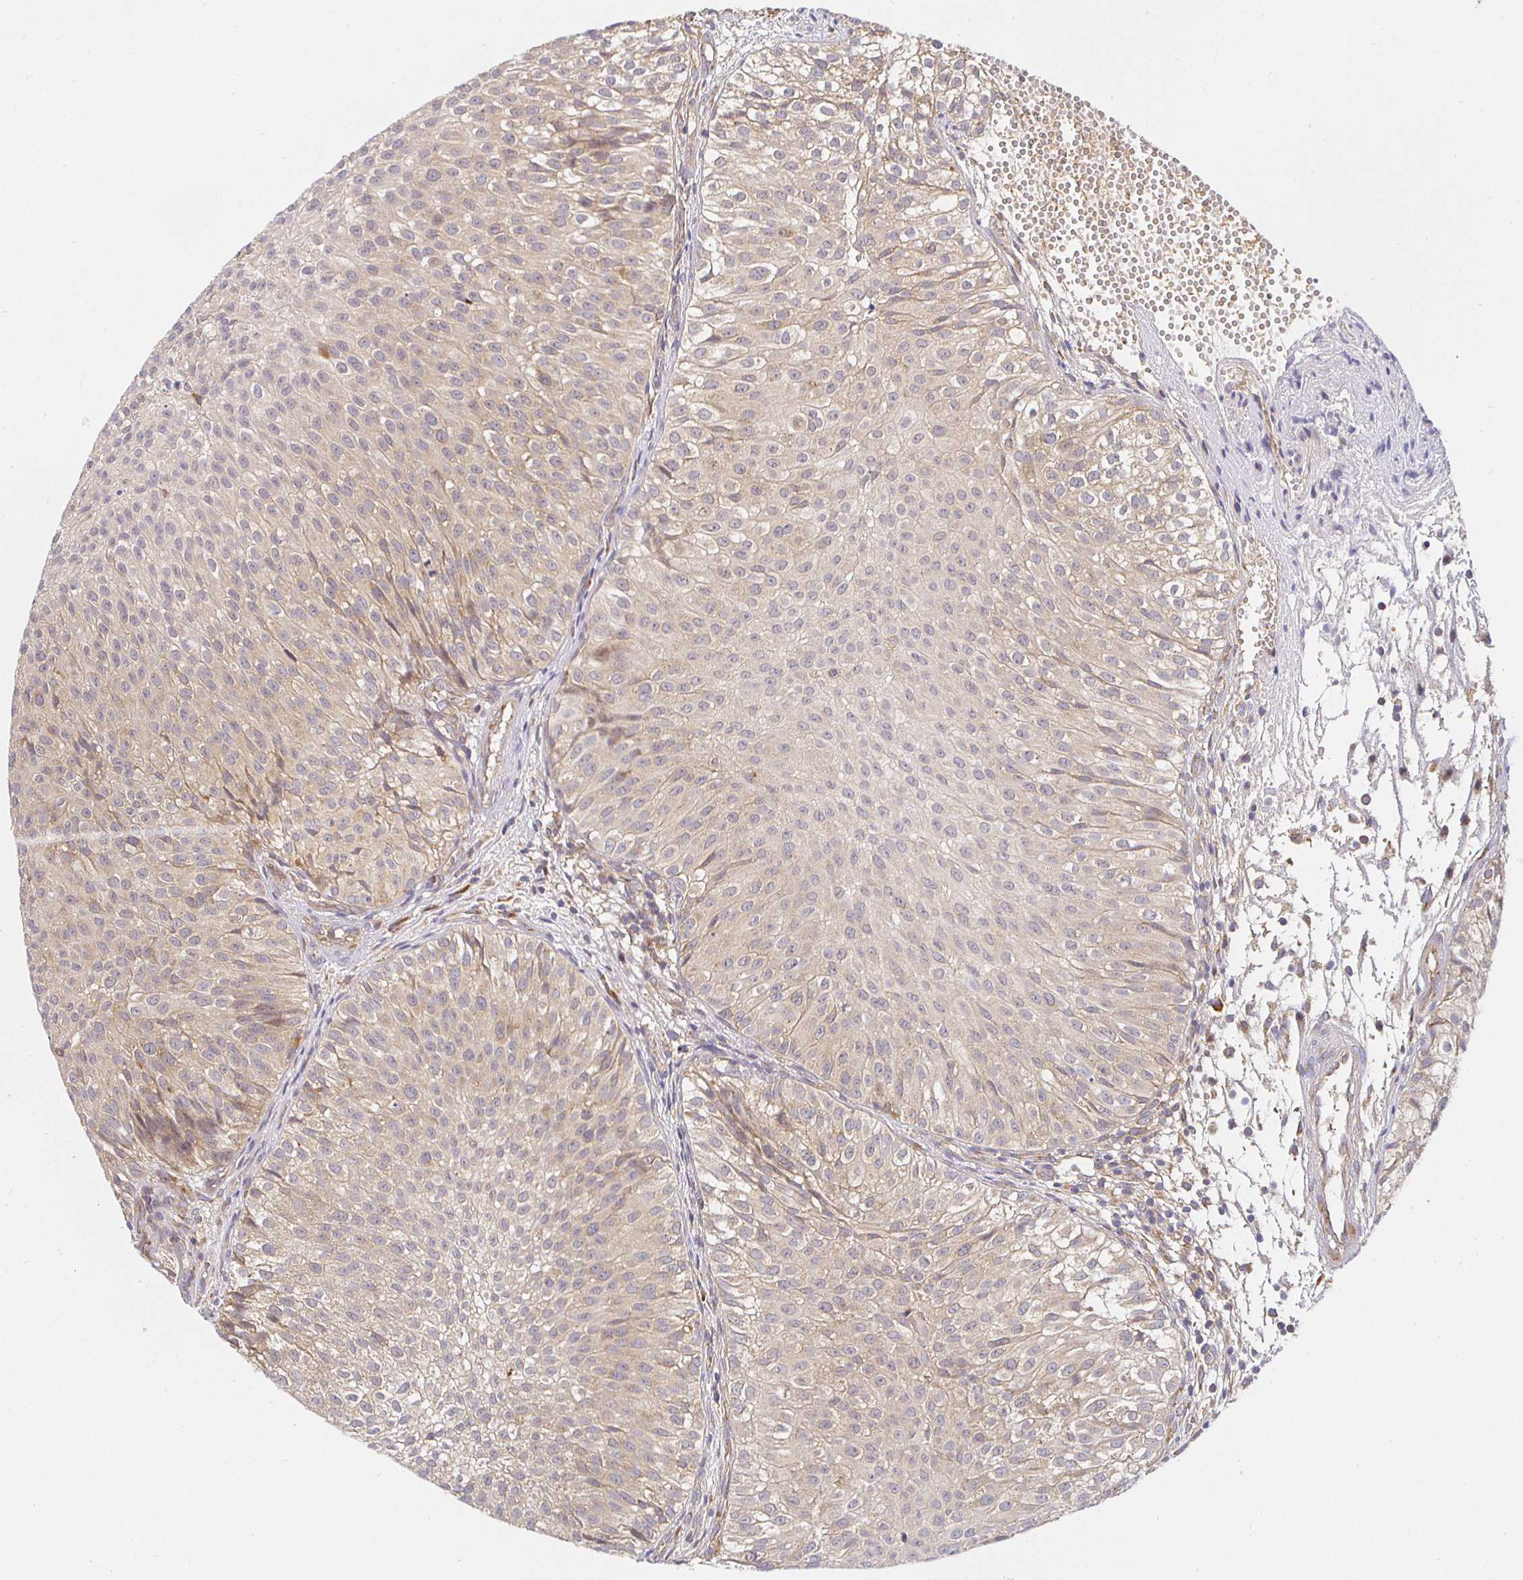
{"staining": {"intensity": "weak", "quantity": ">75%", "location": "cytoplasmic/membranous"}, "tissue": "urothelial cancer", "cell_type": "Tumor cells", "image_type": "cancer", "snomed": [{"axis": "morphology", "description": "Urothelial carcinoma, Low grade"}, {"axis": "topography", "description": "Urinary bladder"}], "caption": "Immunohistochemistry (IHC) photomicrograph of neoplastic tissue: human urothelial carcinoma (low-grade) stained using immunohistochemistry (IHC) demonstrates low levels of weak protein expression localized specifically in the cytoplasmic/membranous of tumor cells, appearing as a cytoplasmic/membranous brown color.", "gene": "IRAK1", "patient": {"sex": "male", "age": 70}}